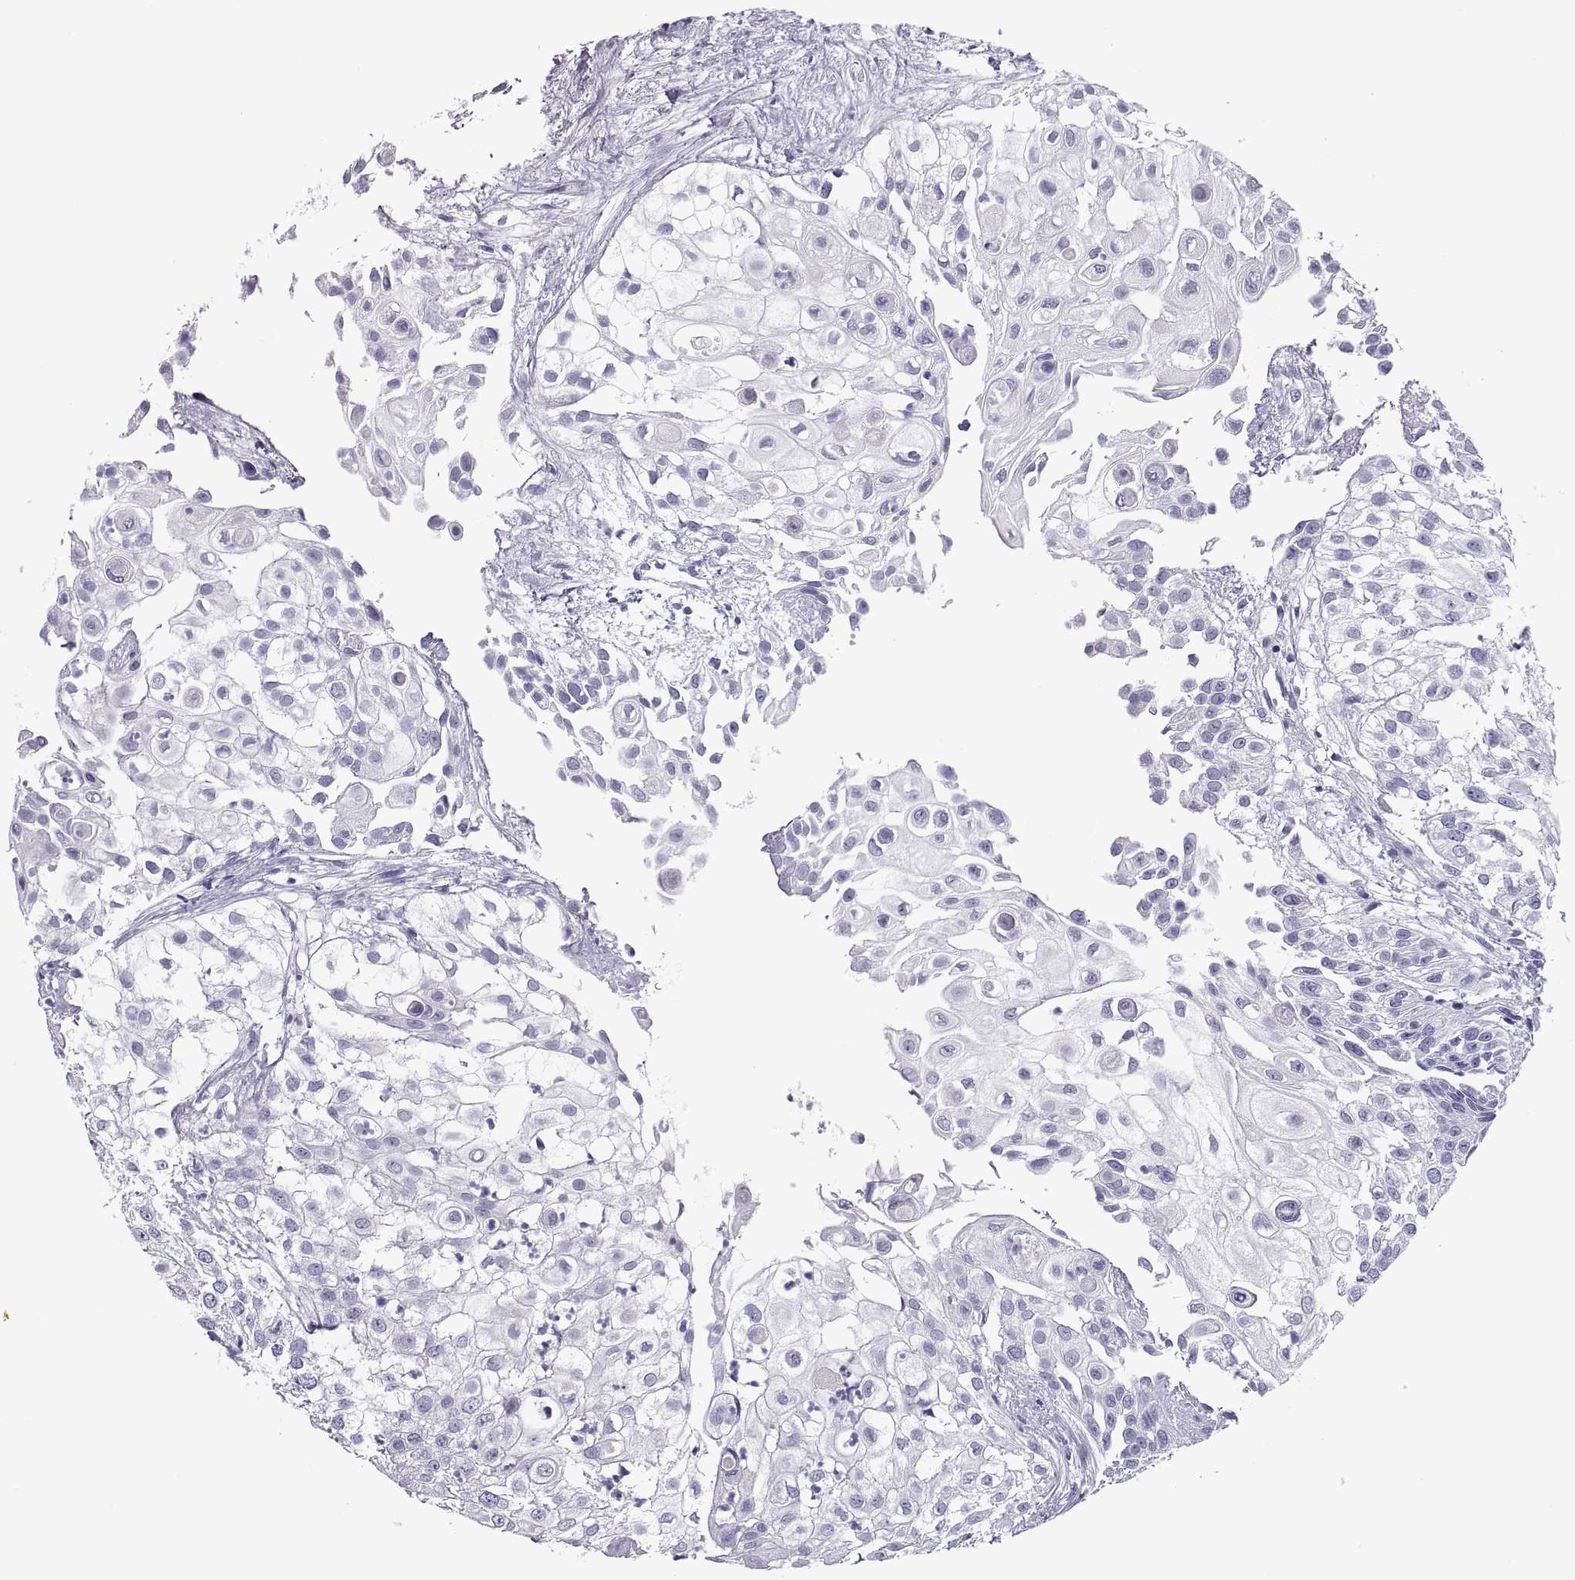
{"staining": {"intensity": "negative", "quantity": "none", "location": "none"}, "tissue": "urothelial cancer", "cell_type": "Tumor cells", "image_type": "cancer", "snomed": [{"axis": "morphology", "description": "Urothelial carcinoma, High grade"}, {"axis": "topography", "description": "Urinary bladder"}], "caption": "IHC of human urothelial cancer reveals no positivity in tumor cells.", "gene": "RGS20", "patient": {"sex": "female", "age": 79}}